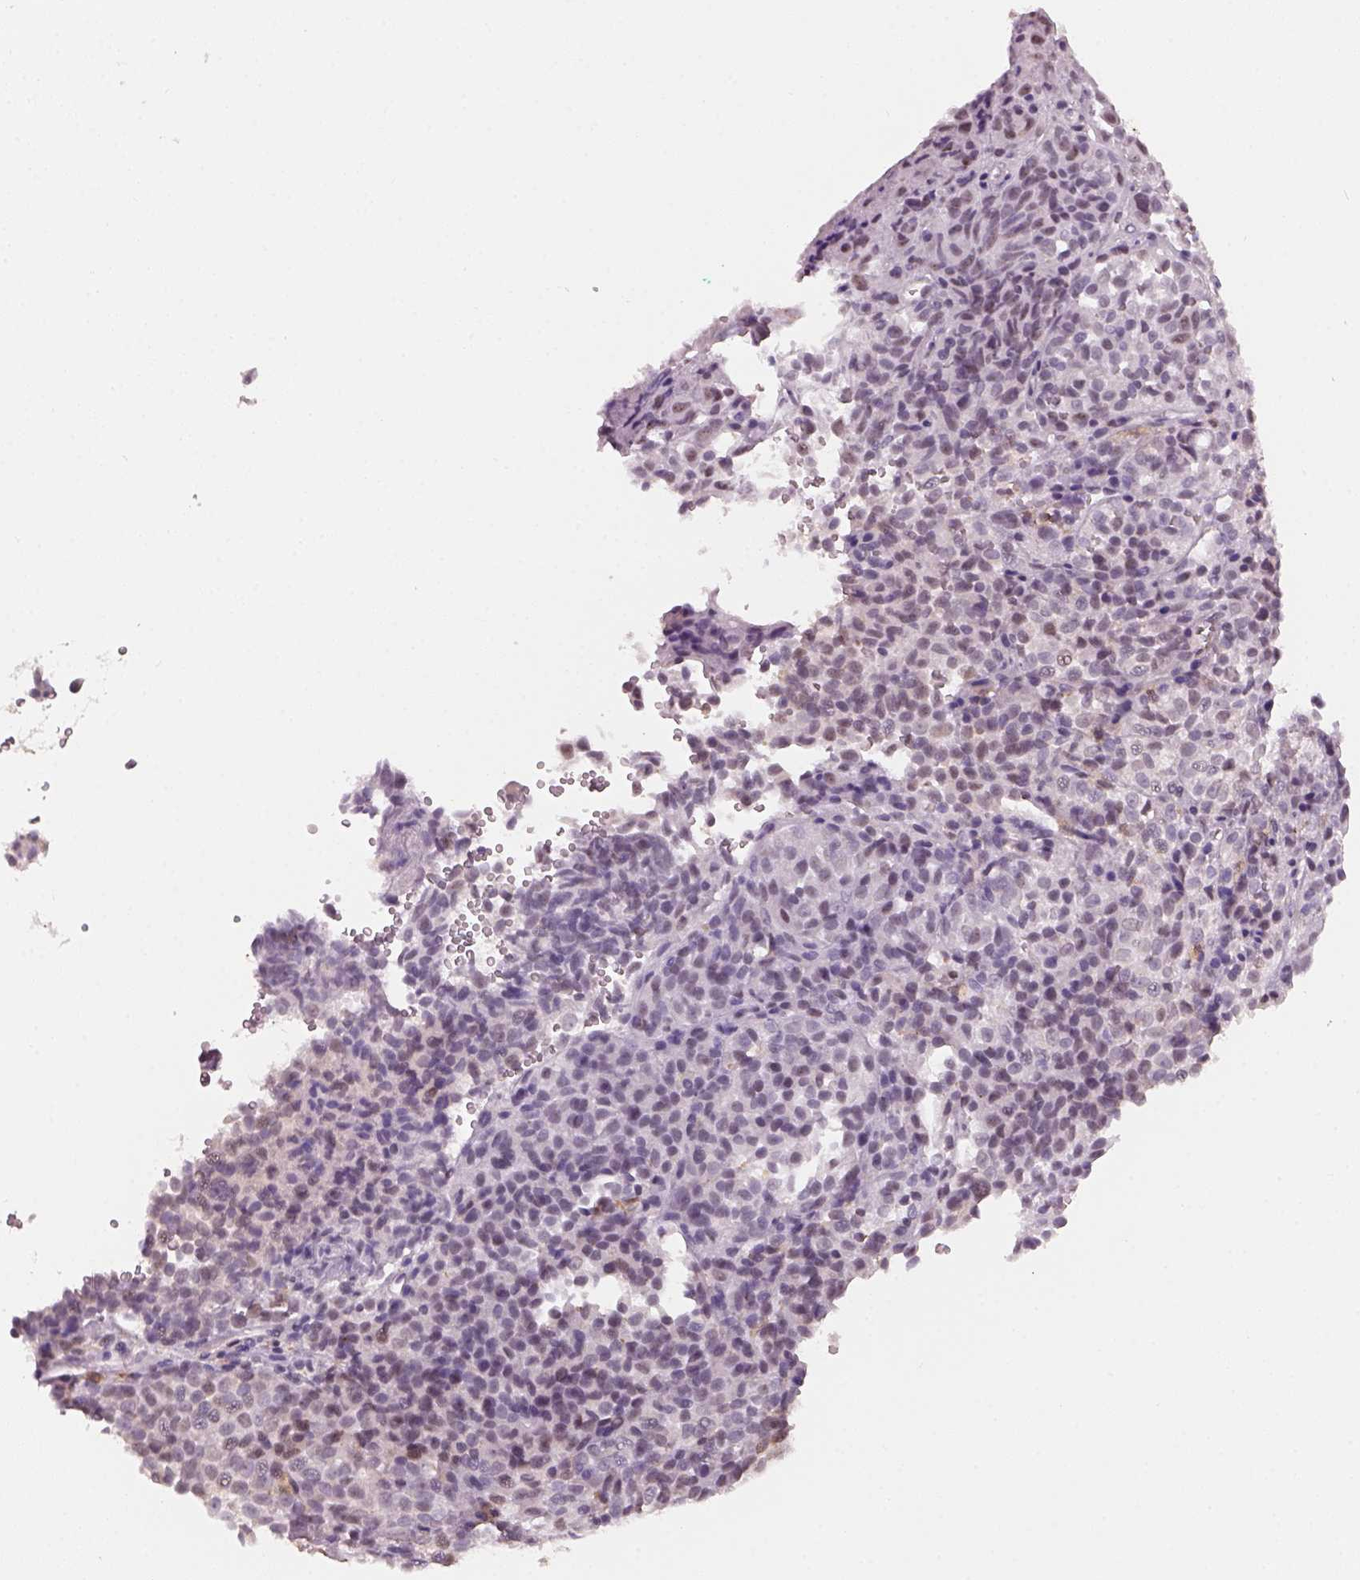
{"staining": {"intensity": "negative", "quantity": "none", "location": "none"}, "tissue": "melanoma", "cell_type": "Tumor cells", "image_type": "cancer", "snomed": [{"axis": "morphology", "description": "Malignant melanoma, Metastatic site"}, {"axis": "topography", "description": "Brain"}], "caption": "Immunohistochemistry of human malignant melanoma (metastatic site) shows no staining in tumor cells.", "gene": "NAT8", "patient": {"sex": "female", "age": 56}}